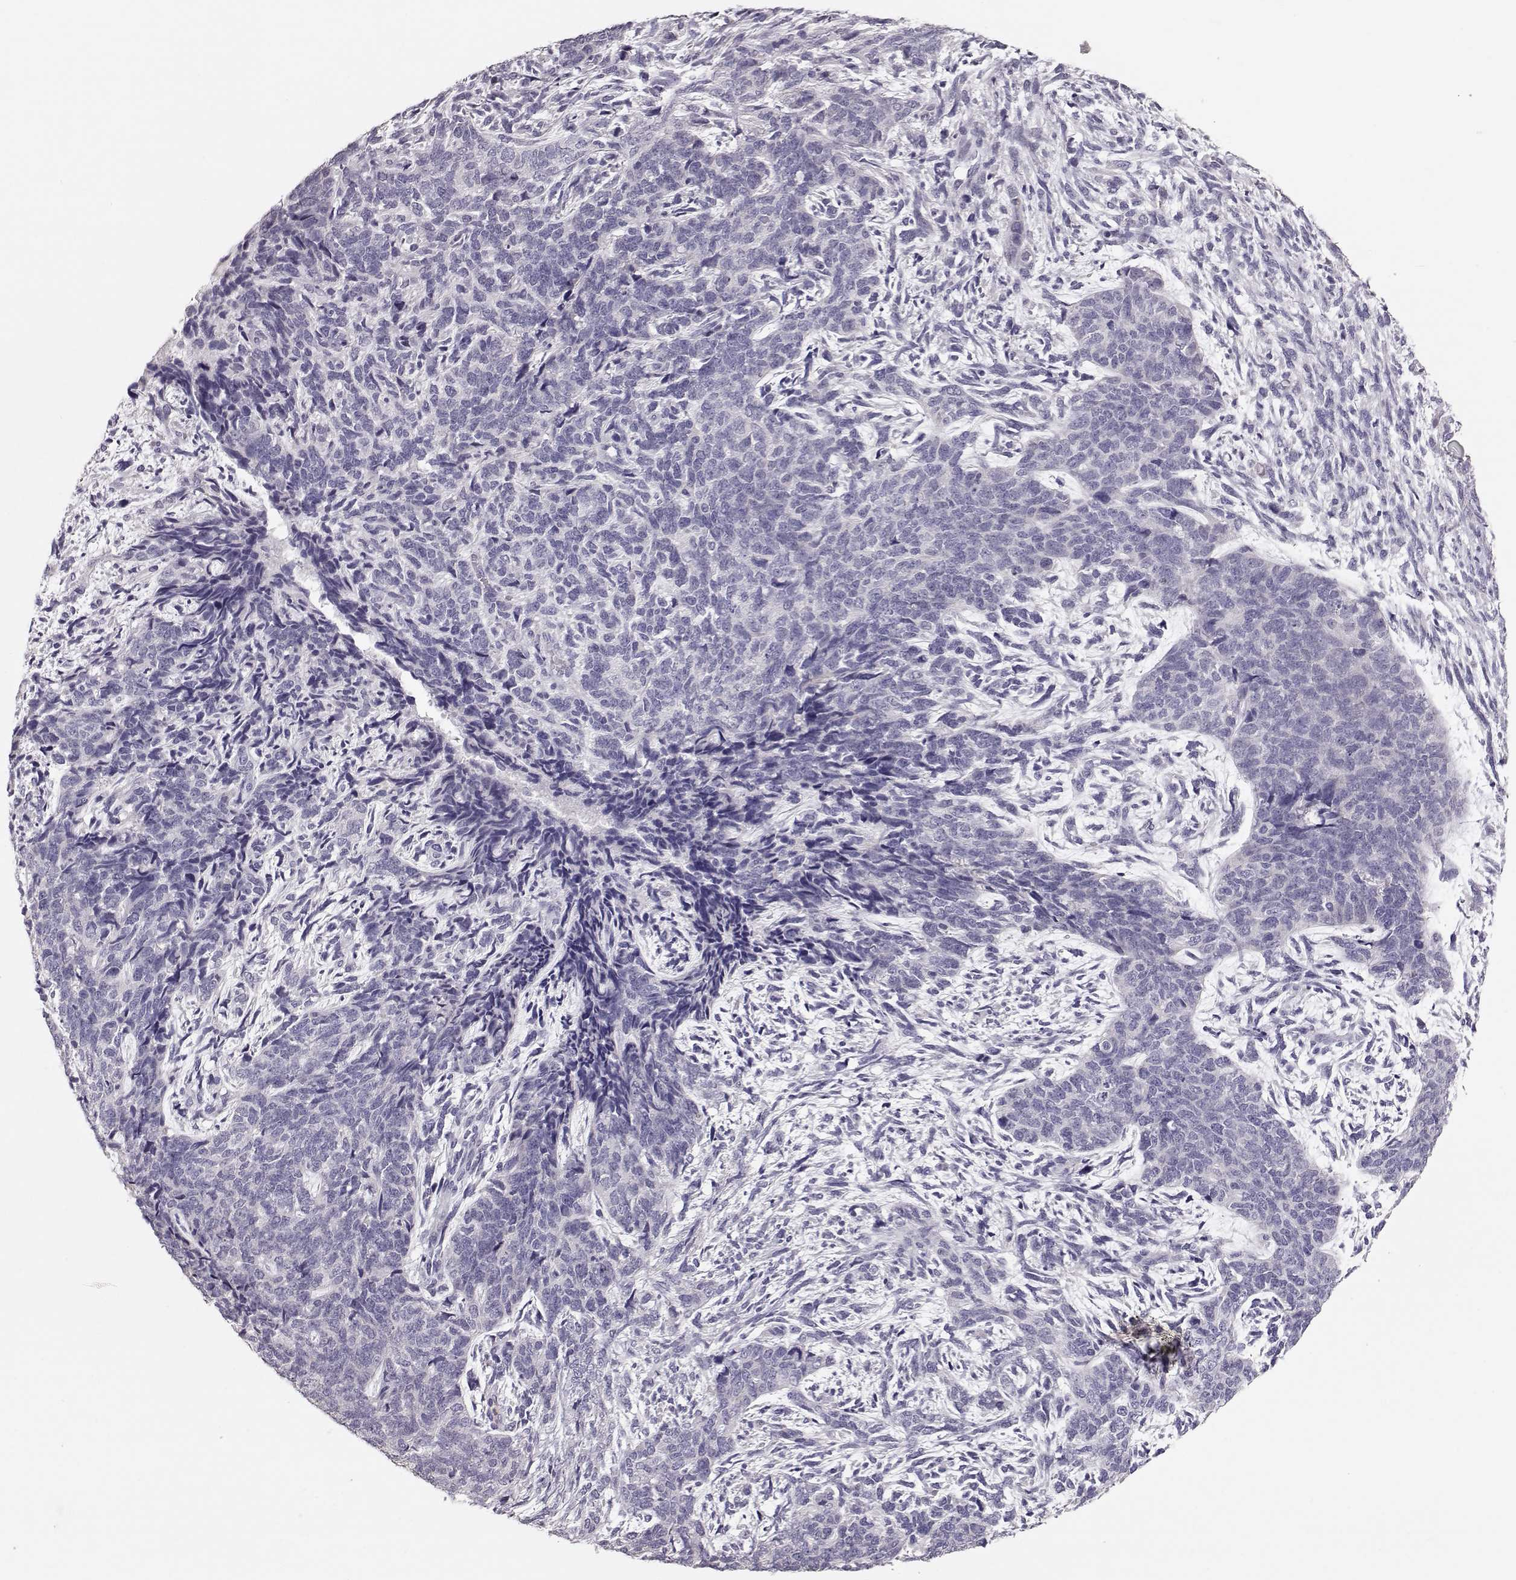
{"staining": {"intensity": "negative", "quantity": "none", "location": "none"}, "tissue": "cervical cancer", "cell_type": "Tumor cells", "image_type": "cancer", "snomed": [{"axis": "morphology", "description": "Squamous cell carcinoma, NOS"}, {"axis": "topography", "description": "Cervix"}], "caption": "The micrograph shows no staining of tumor cells in cervical cancer (squamous cell carcinoma).", "gene": "POU1F1", "patient": {"sex": "female", "age": 63}}